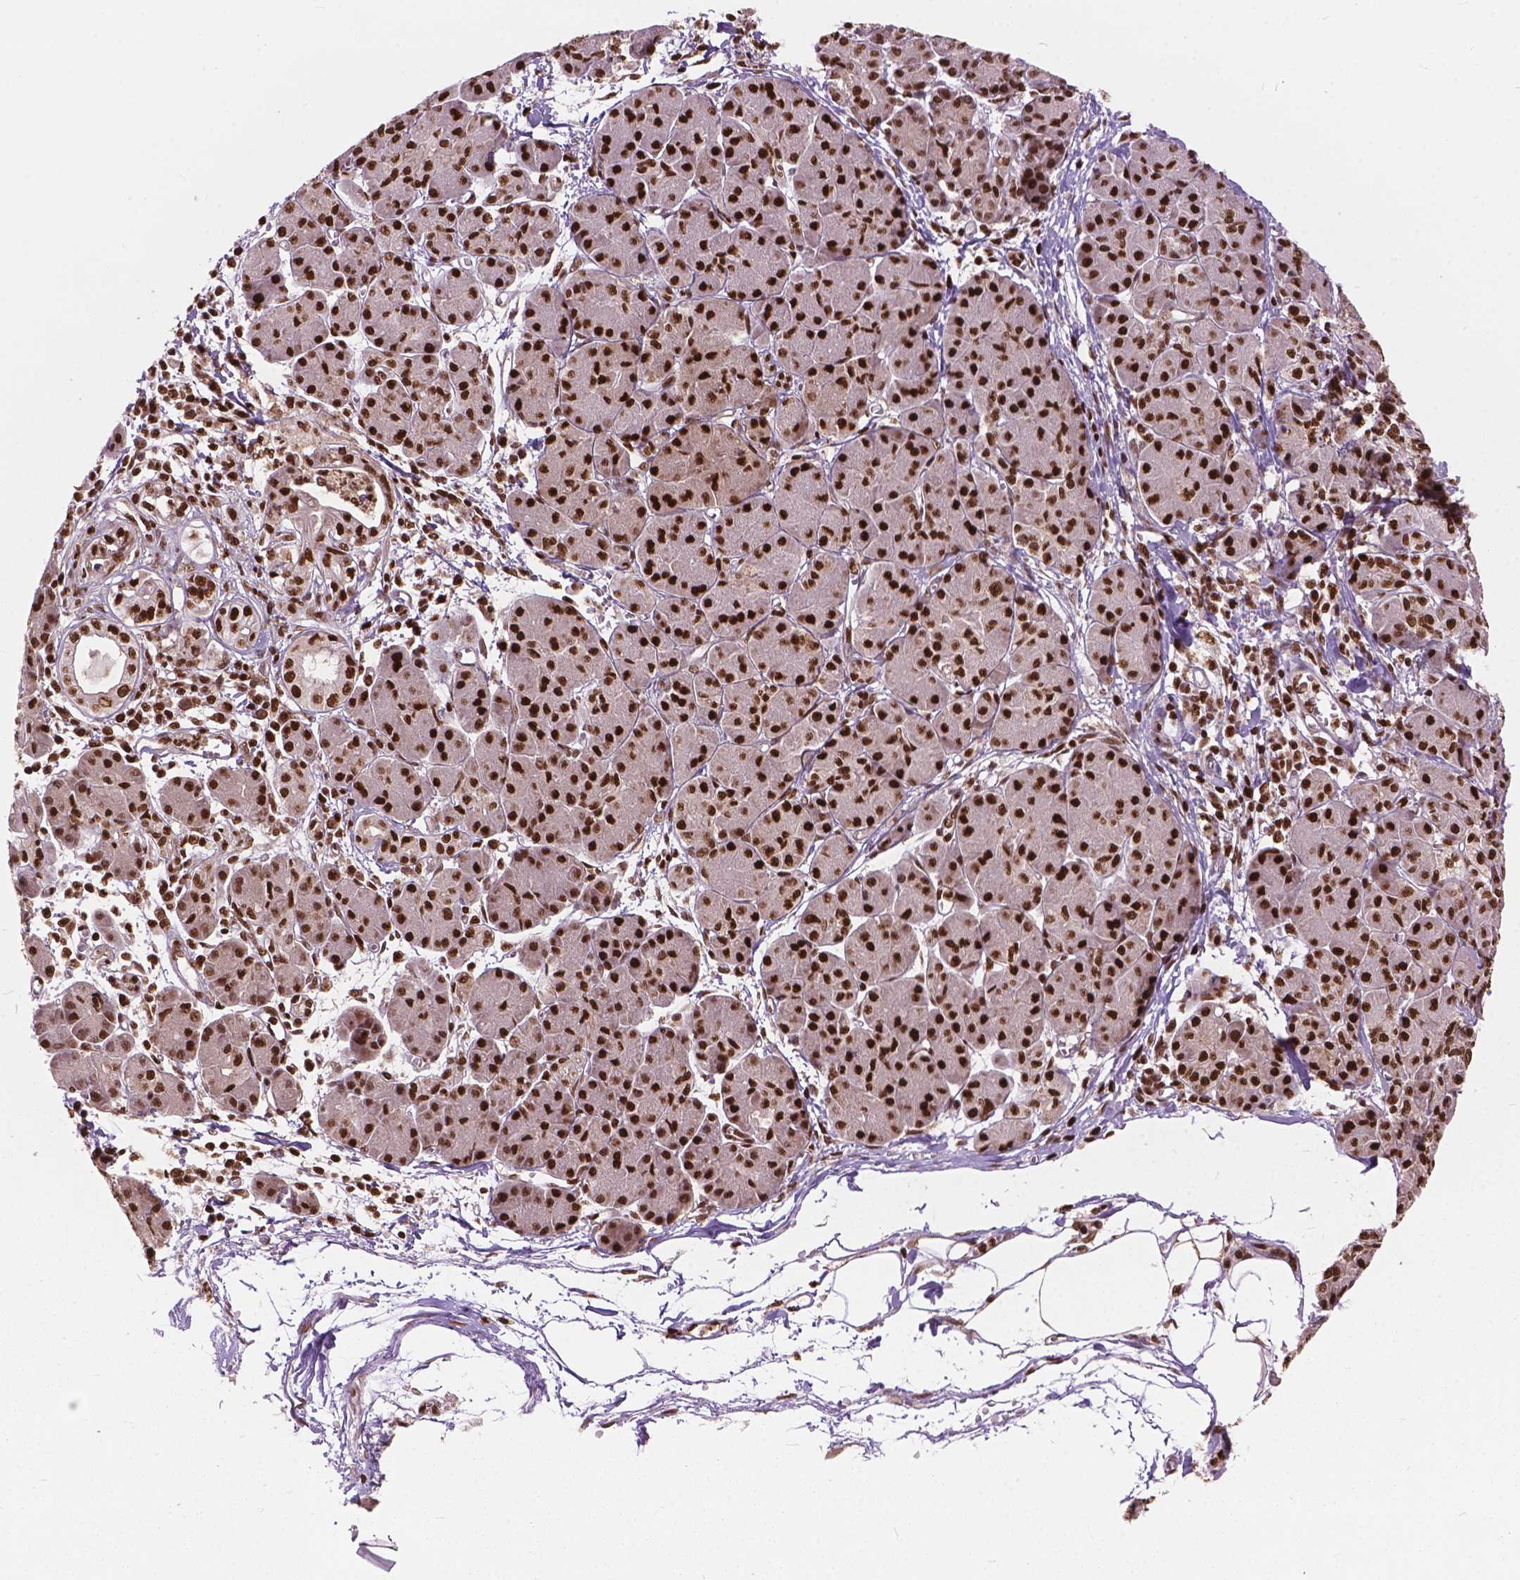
{"staining": {"intensity": "strong", "quantity": ">75%", "location": "nuclear"}, "tissue": "pancreatic cancer", "cell_type": "Tumor cells", "image_type": "cancer", "snomed": [{"axis": "morphology", "description": "Adenocarcinoma, NOS"}, {"axis": "topography", "description": "Pancreas"}], "caption": "Tumor cells show high levels of strong nuclear staining in approximately >75% of cells in human pancreatic adenocarcinoma.", "gene": "ANP32B", "patient": {"sex": "male", "age": 70}}